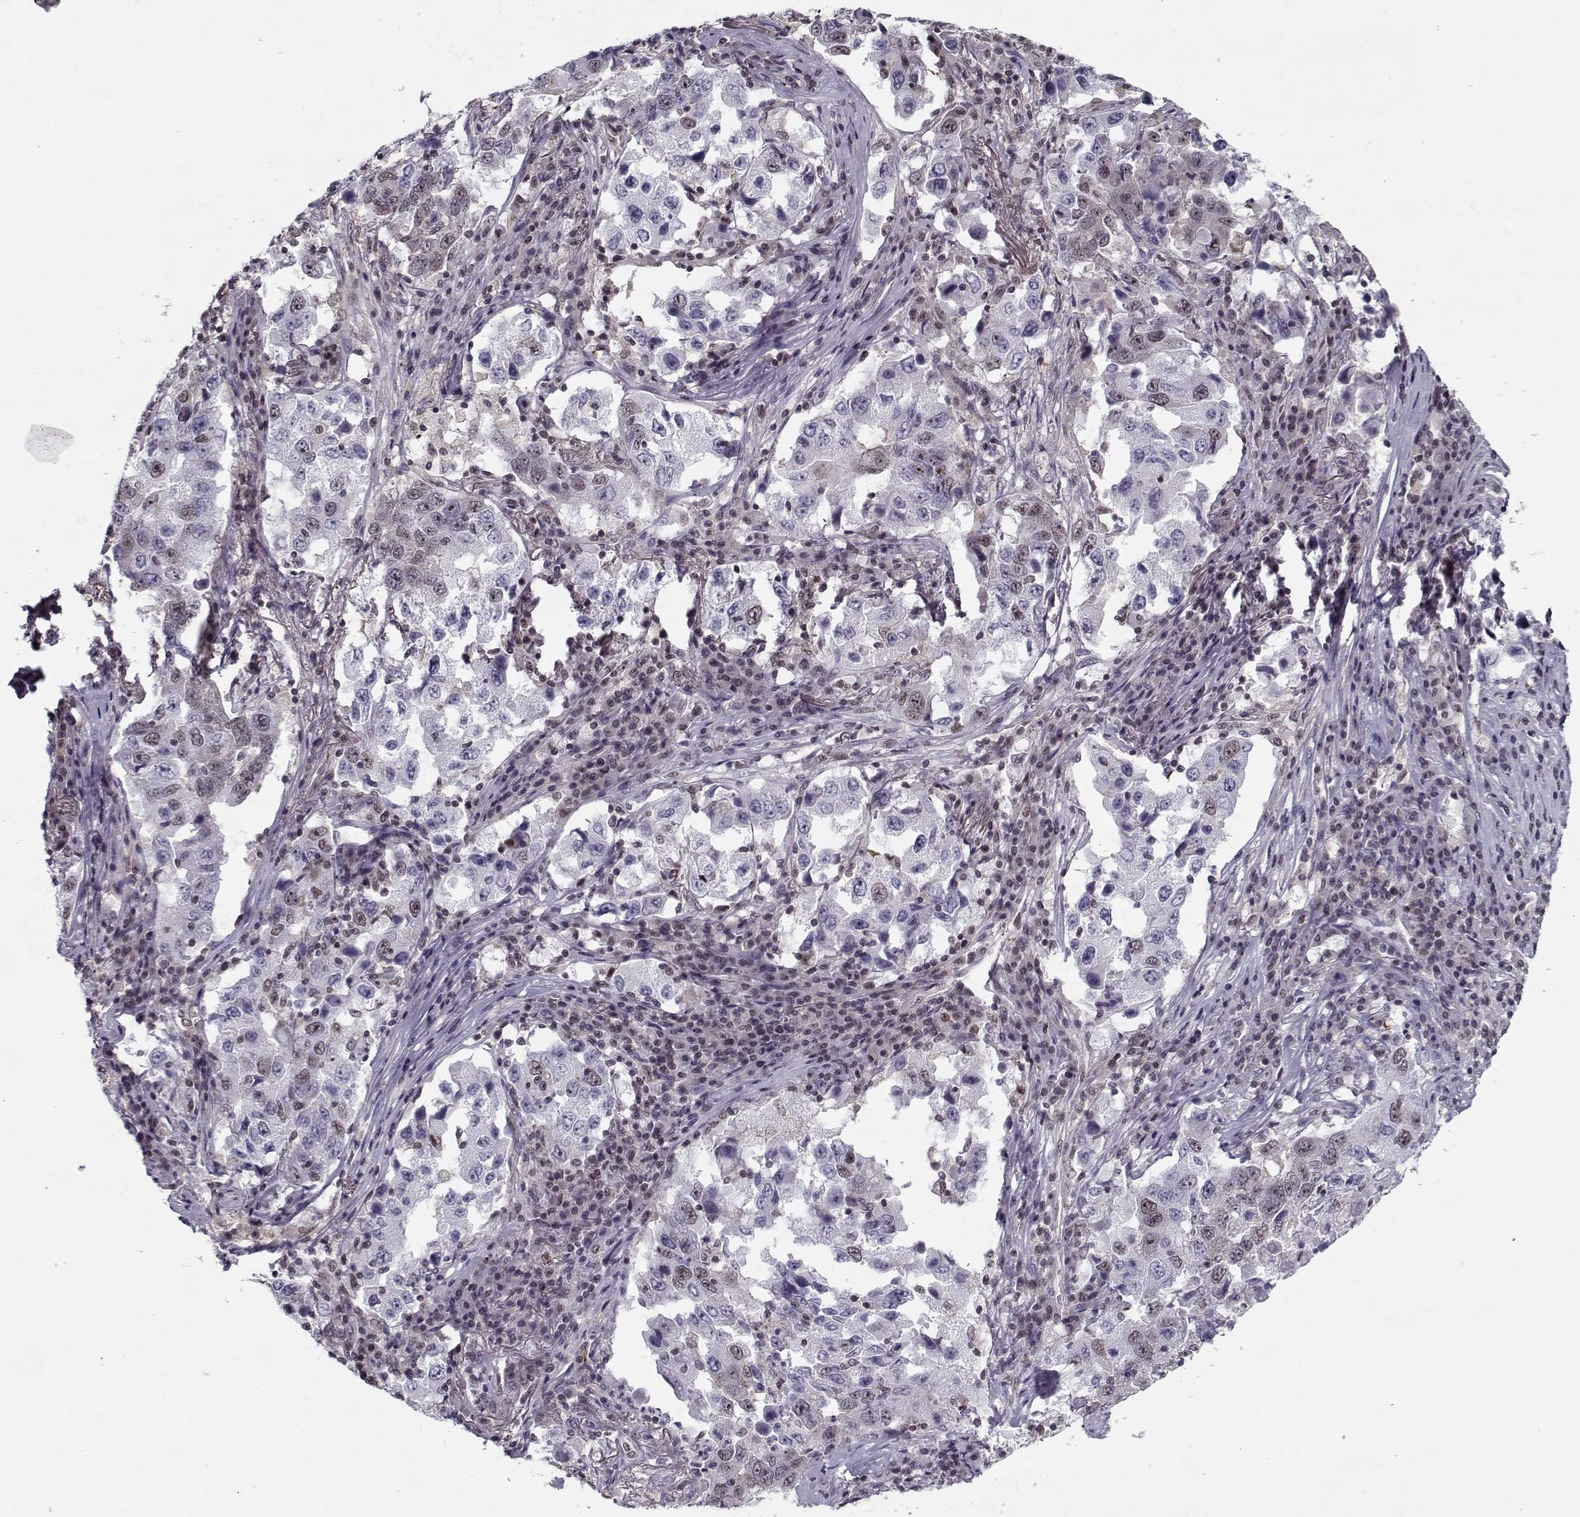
{"staining": {"intensity": "weak", "quantity": "25%-75%", "location": "nuclear"}, "tissue": "lung cancer", "cell_type": "Tumor cells", "image_type": "cancer", "snomed": [{"axis": "morphology", "description": "Adenocarcinoma, NOS"}, {"axis": "topography", "description": "Lung"}], "caption": "Immunohistochemical staining of human lung cancer demonstrates weak nuclear protein positivity in about 25%-75% of tumor cells.", "gene": "TESPA1", "patient": {"sex": "male", "age": 73}}